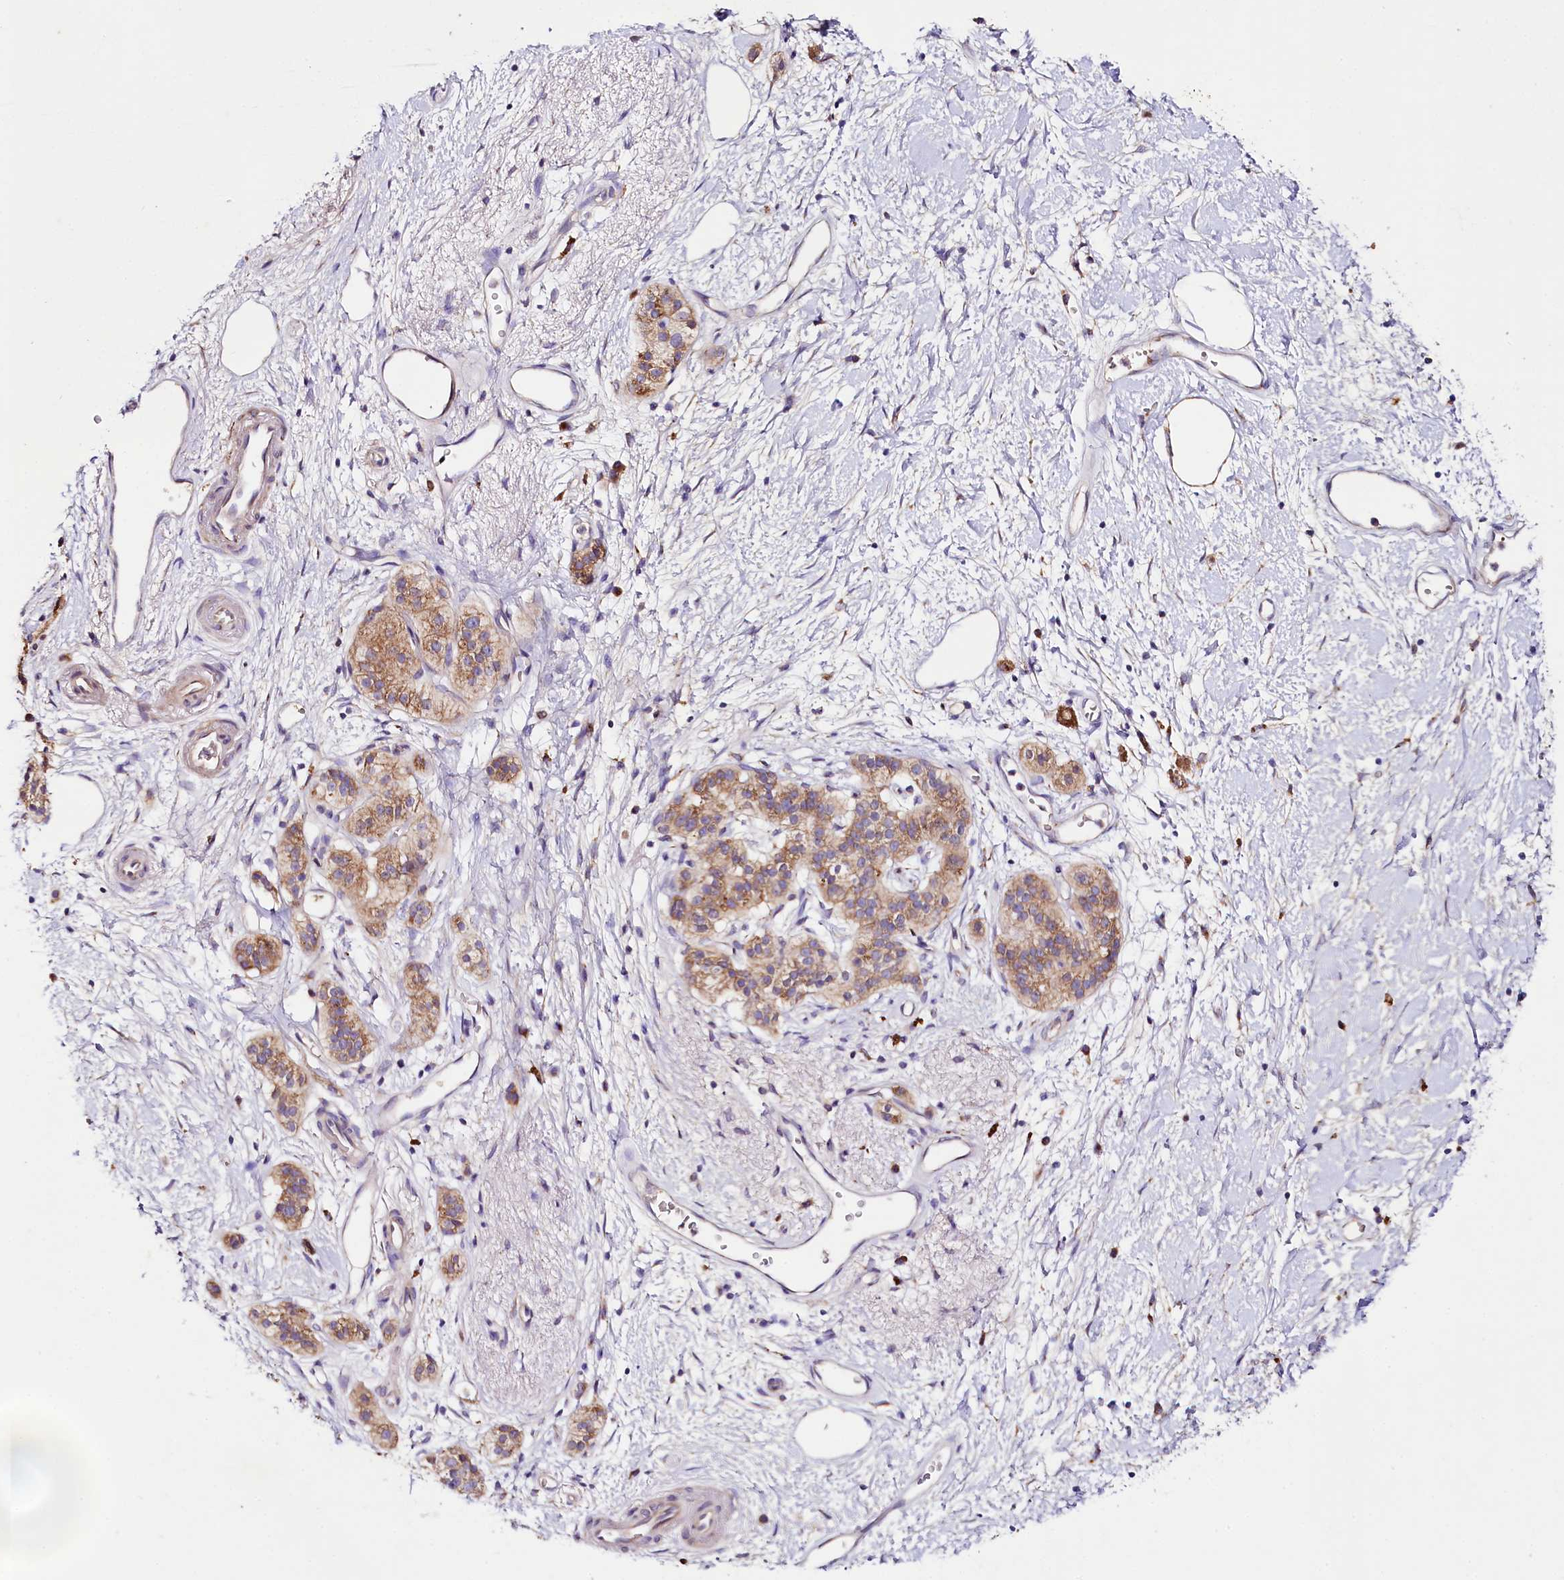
{"staining": {"intensity": "moderate", "quantity": ">75%", "location": "cytoplasmic/membranous"}, "tissue": "pancreatic cancer", "cell_type": "Tumor cells", "image_type": "cancer", "snomed": [{"axis": "morphology", "description": "Adenocarcinoma, NOS"}, {"axis": "topography", "description": "Pancreas"}], "caption": "Brown immunohistochemical staining in pancreatic cancer shows moderate cytoplasmic/membranous expression in approximately >75% of tumor cells.", "gene": "SACM1L", "patient": {"sex": "male", "age": 68}}